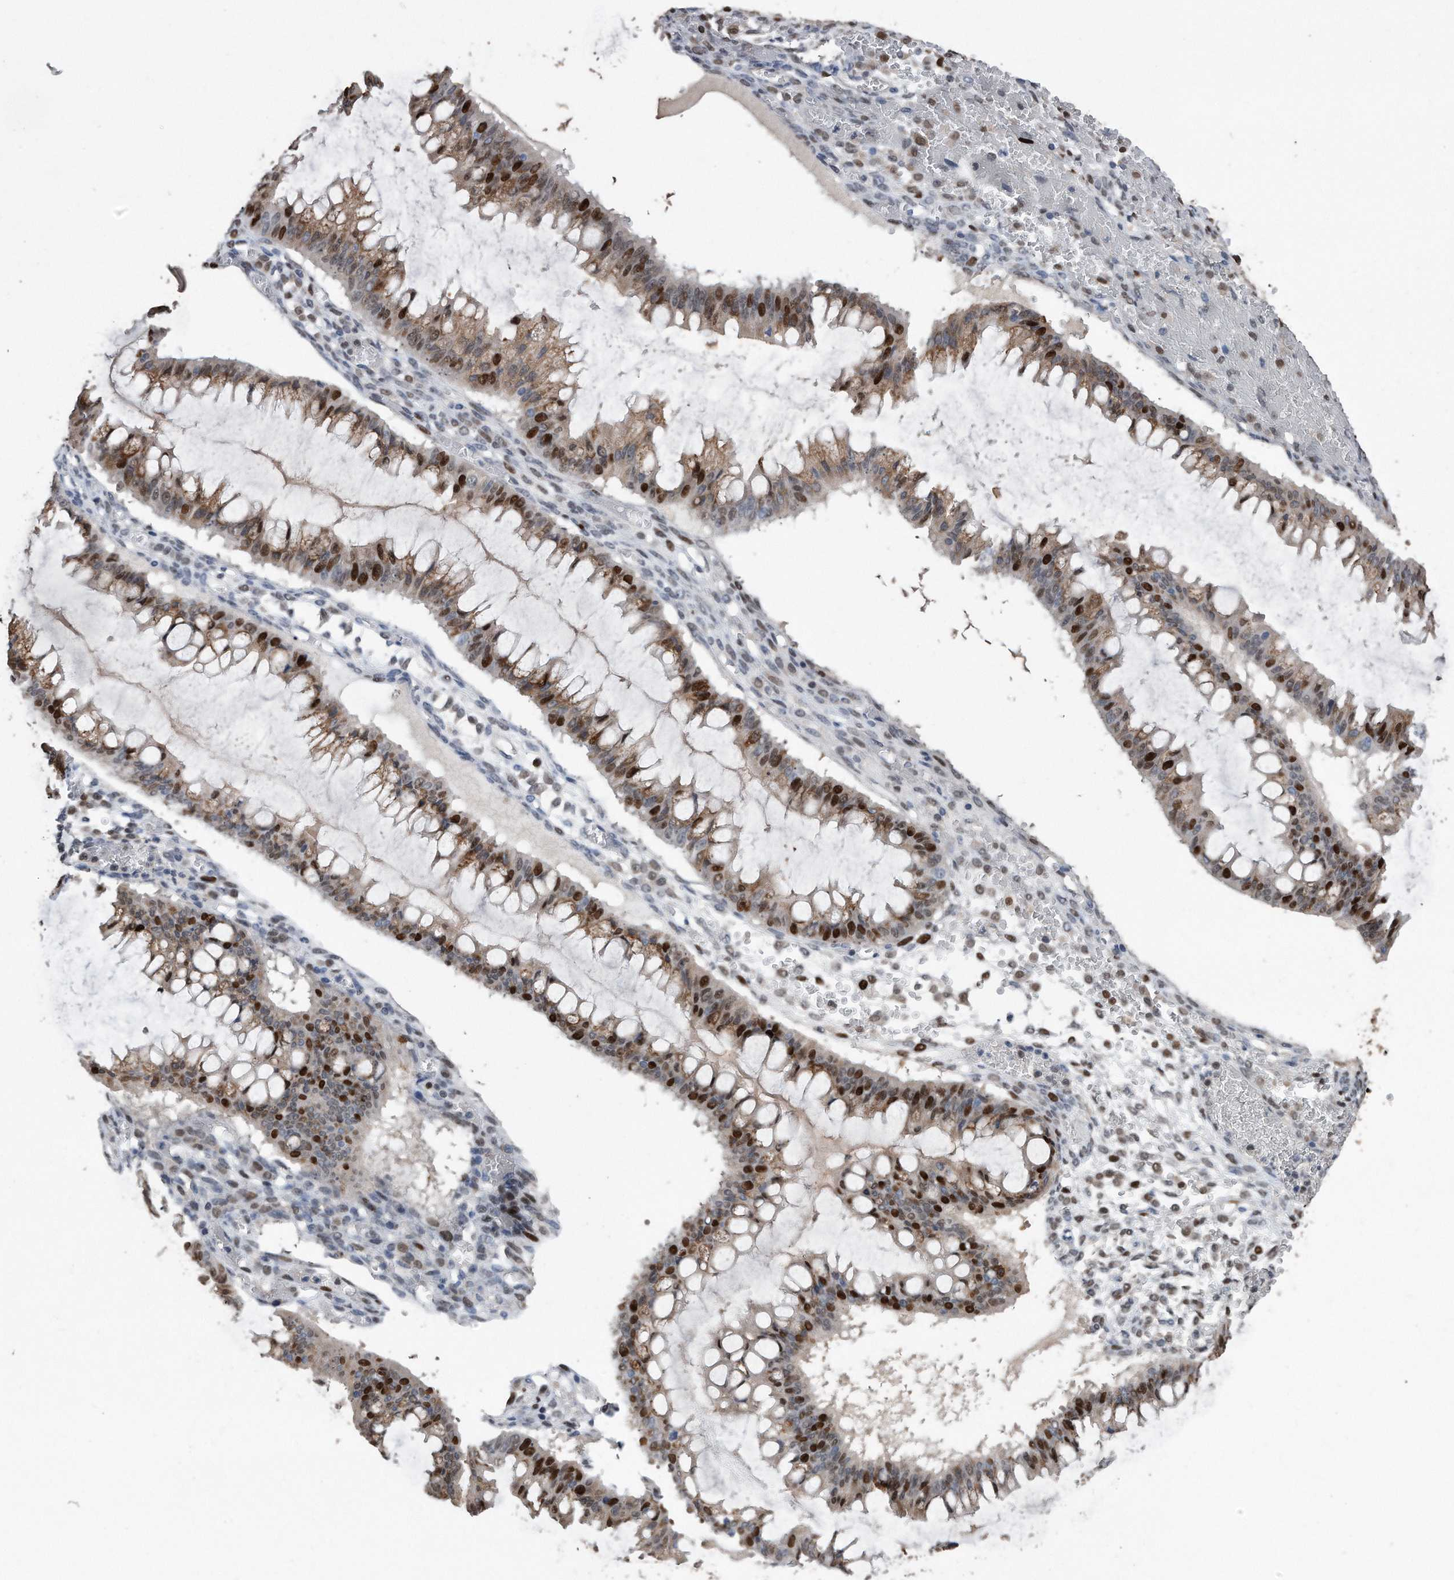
{"staining": {"intensity": "strong", "quantity": "25%-75%", "location": "nuclear"}, "tissue": "ovarian cancer", "cell_type": "Tumor cells", "image_type": "cancer", "snomed": [{"axis": "morphology", "description": "Cystadenocarcinoma, mucinous, NOS"}, {"axis": "topography", "description": "Ovary"}], "caption": "Human ovarian mucinous cystadenocarcinoma stained with a brown dye exhibits strong nuclear positive expression in about 25%-75% of tumor cells.", "gene": "PCNA", "patient": {"sex": "female", "age": 73}}